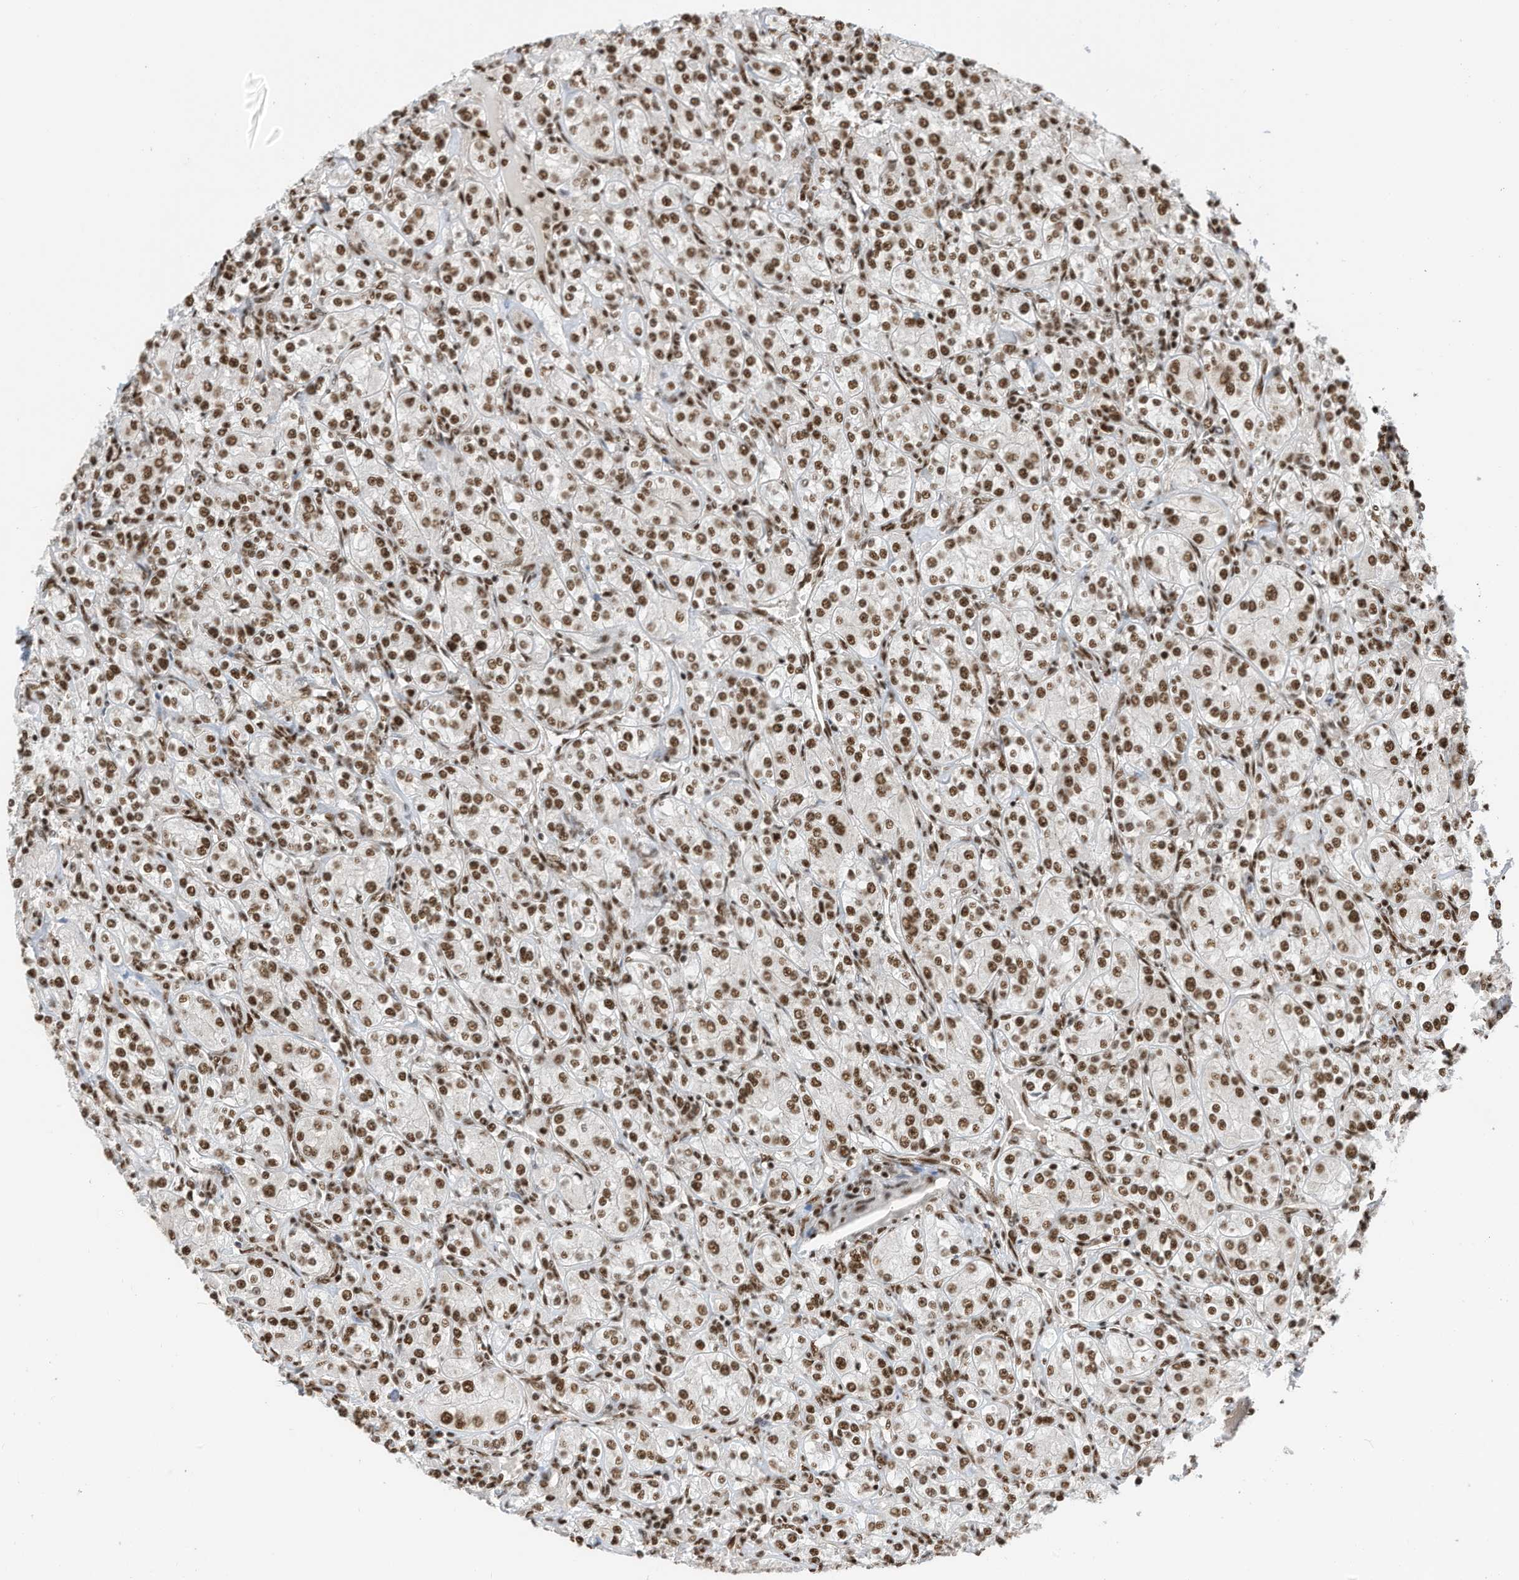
{"staining": {"intensity": "moderate", "quantity": ">75%", "location": "nuclear"}, "tissue": "renal cancer", "cell_type": "Tumor cells", "image_type": "cancer", "snomed": [{"axis": "morphology", "description": "Adenocarcinoma, NOS"}, {"axis": "topography", "description": "Kidney"}], "caption": "Brown immunohistochemical staining in human renal adenocarcinoma demonstrates moderate nuclear positivity in approximately >75% of tumor cells.", "gene": "SF3A3", "patient": {"sex": "male", "age": 77}}